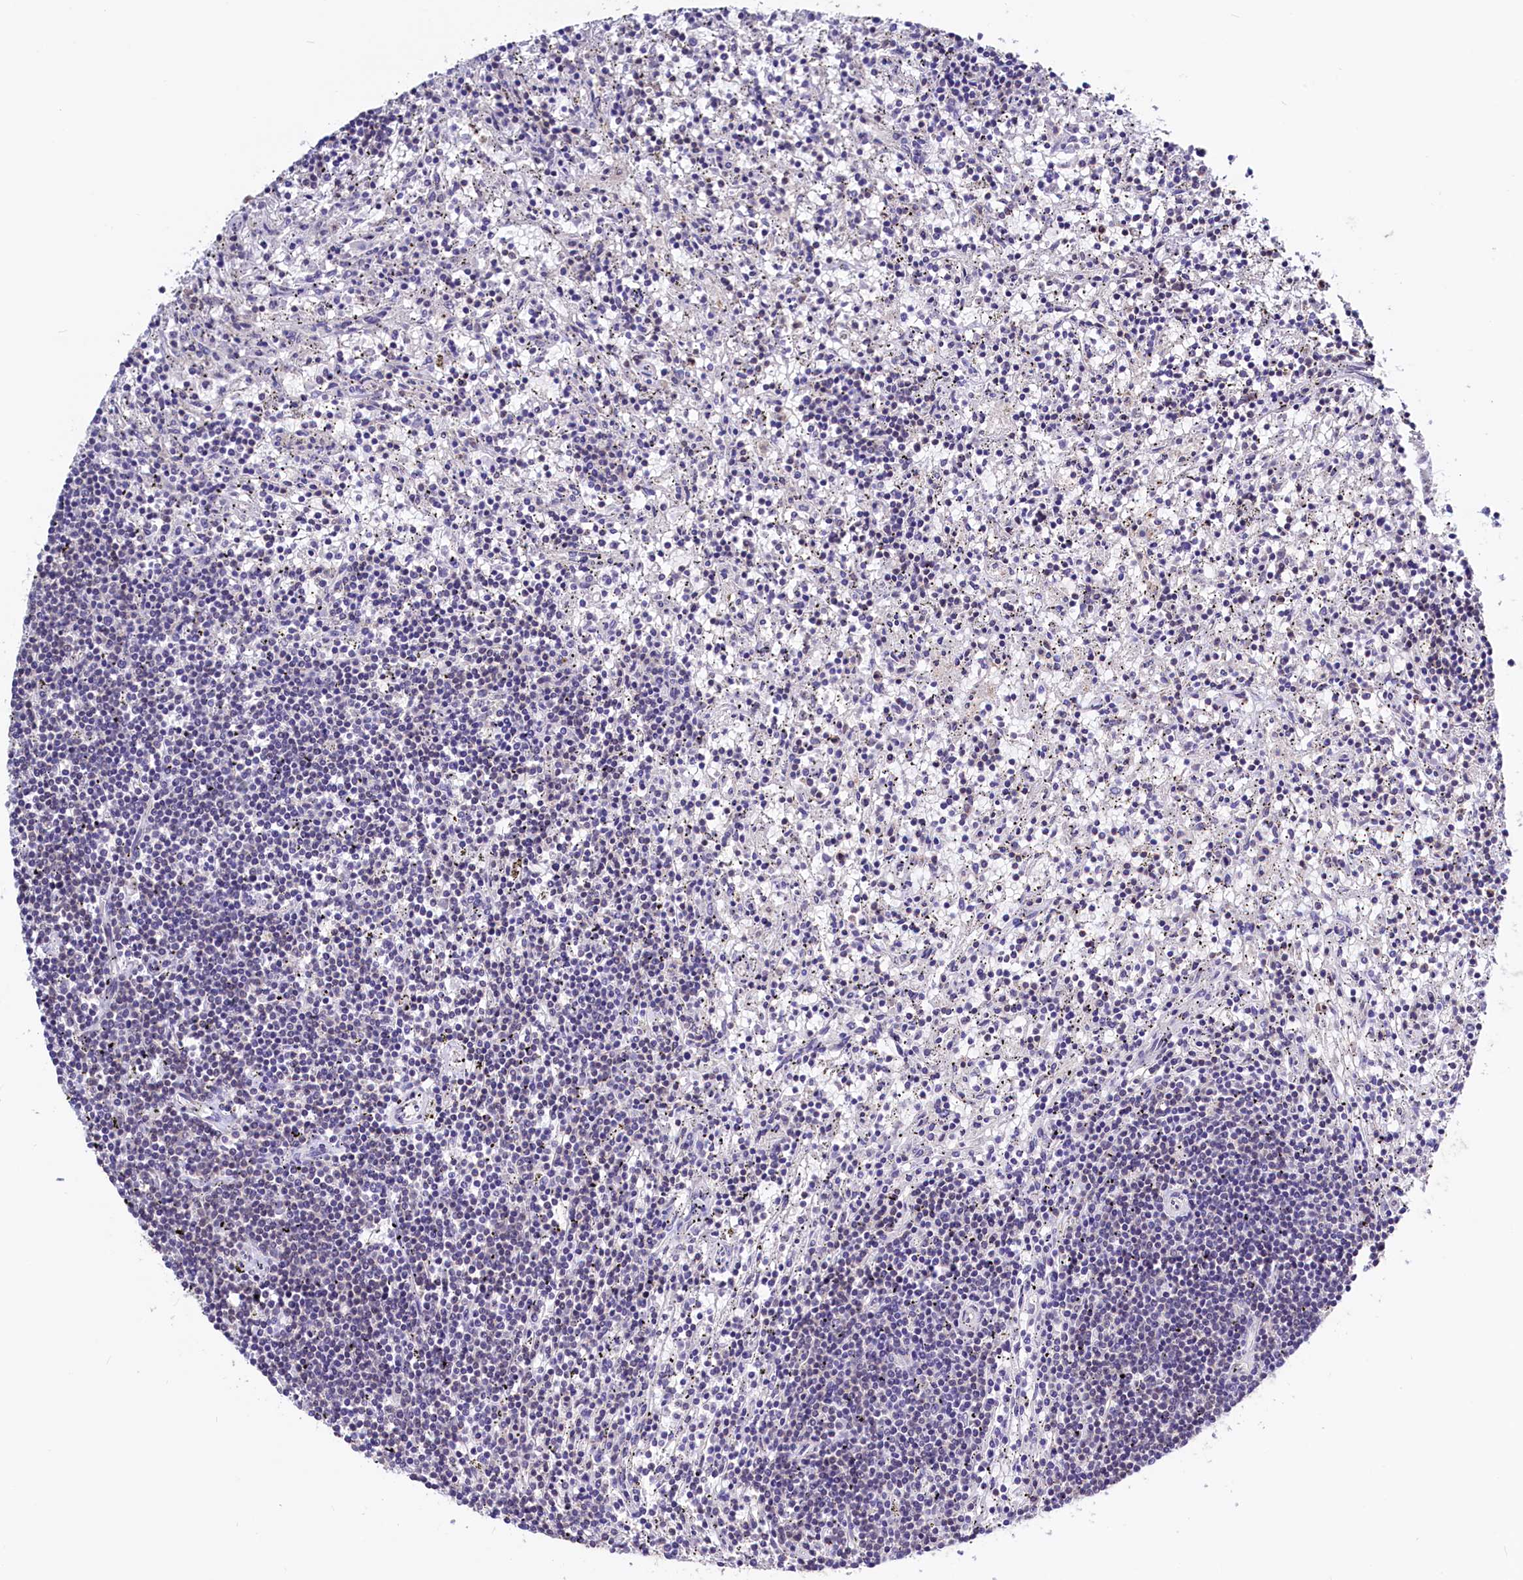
{"staining": {"intensity": "negative", "quantity": "none", "location": "none"}, "tissue": "lymphoma", "cell_type": "Tumor cells", "image_type": "cancer", "snomed": [{"axis": "morphology", "description": "Malignant lymphoma, non-Hodgkin's type, Low grade"}, {"axis": "topography", "description": "Spleen"}], "caption": "A micrograph of lymphoma stained for a protein shows no brown staining in tumor cells. The staining is performed using DAB brown chromogen with nuclei counter-stained in using hematoxylin.", "gene": "SEC24C", "patient": {"sex": "male", "age": 76}}